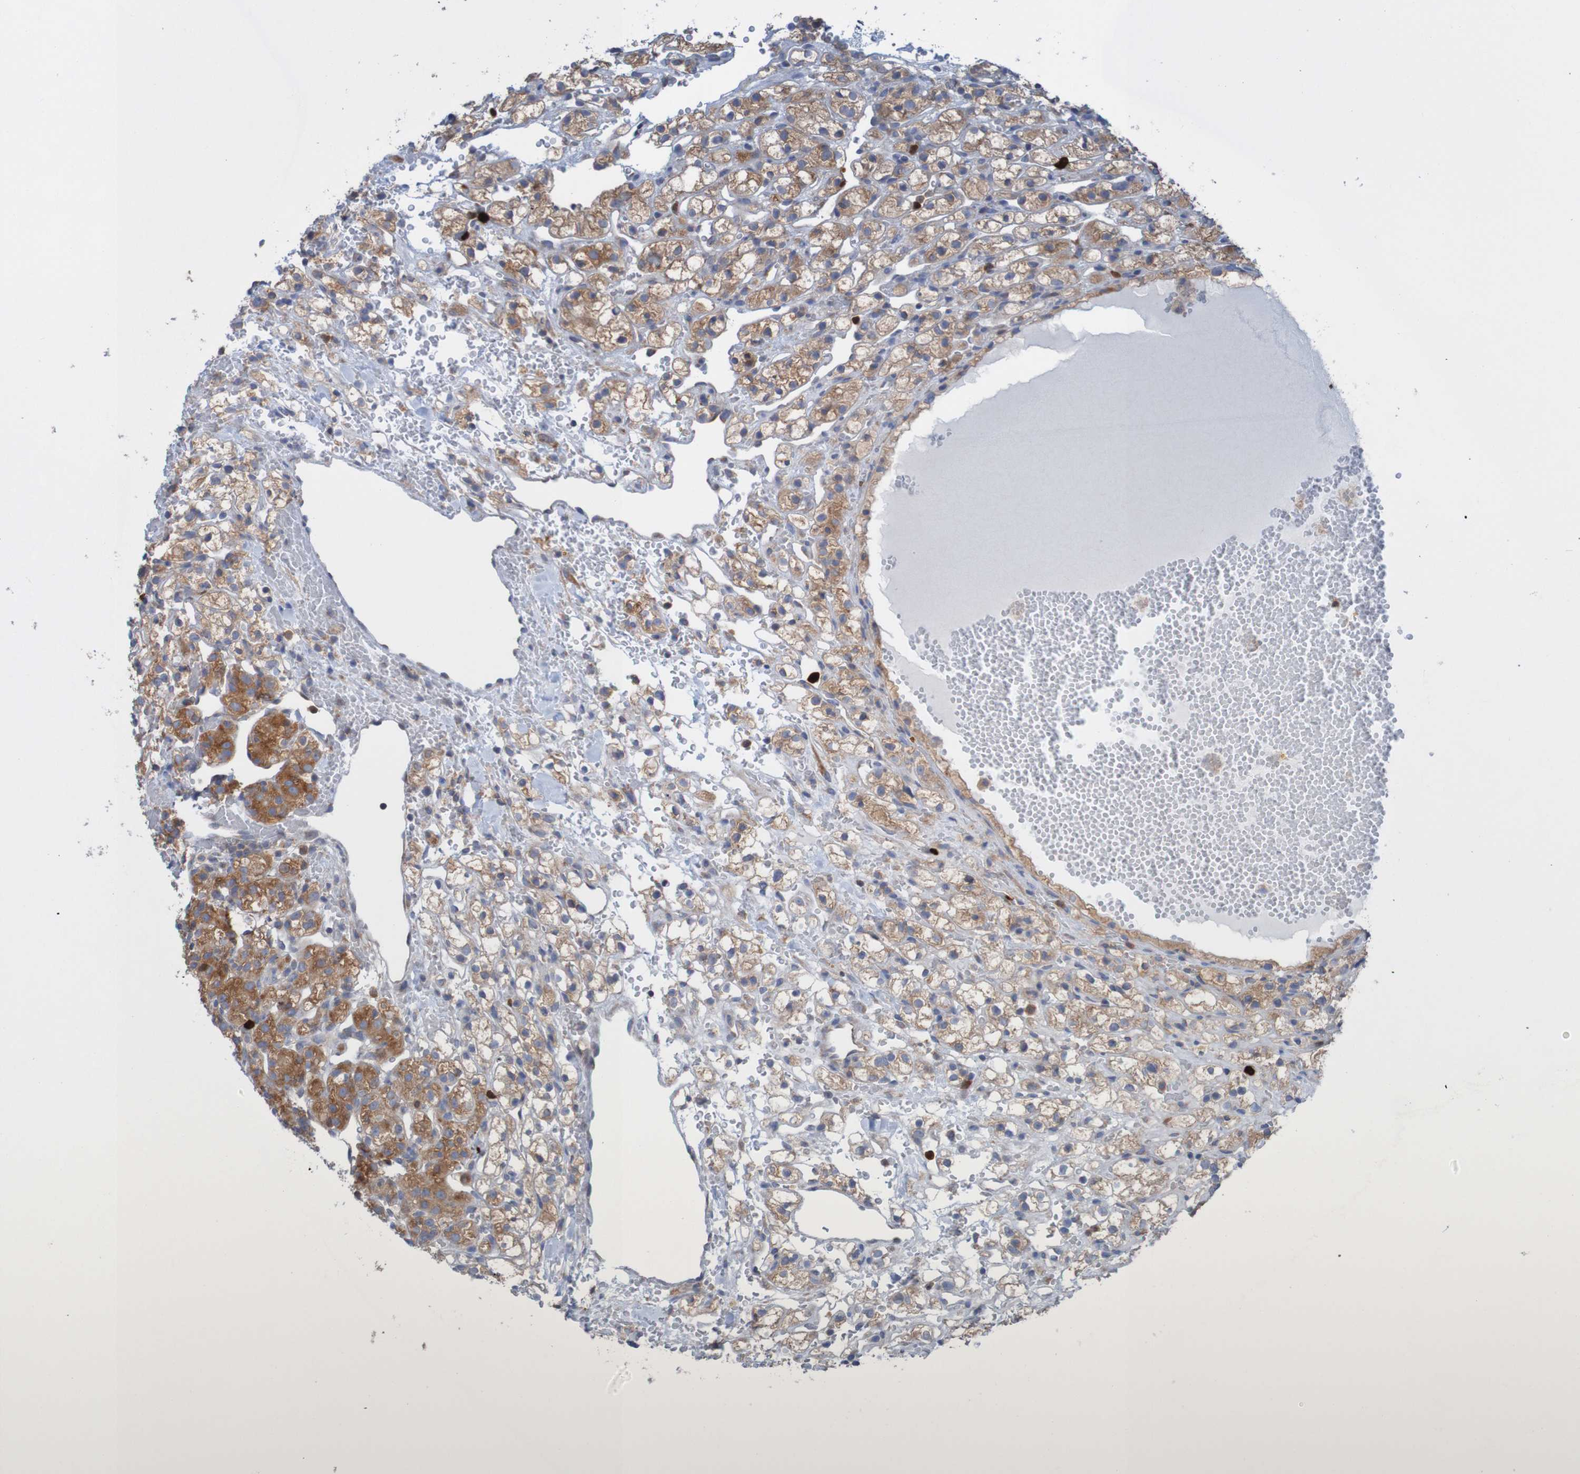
{"staining": {"intensity": "moderate", "quantity": ">75%", "location": "cytoplasmic/membranous"}, "tissue": "renal cancer", "cell_type": "Tumor cells", "image_type": "cancer", "snomed": [{"axis": "morphology", "description": "Adenocarcinoma, NOS"}, {"axis": "topography", "description": "Kidney"}], "caption": "Protein staining of adenocarcinoma (renal) tissue displays moderate cytoplasmic/membranous expression in approximately >75% of tumor cells.", "gene": "PARP4", "patient": {"sex": "male", "age": 61}}